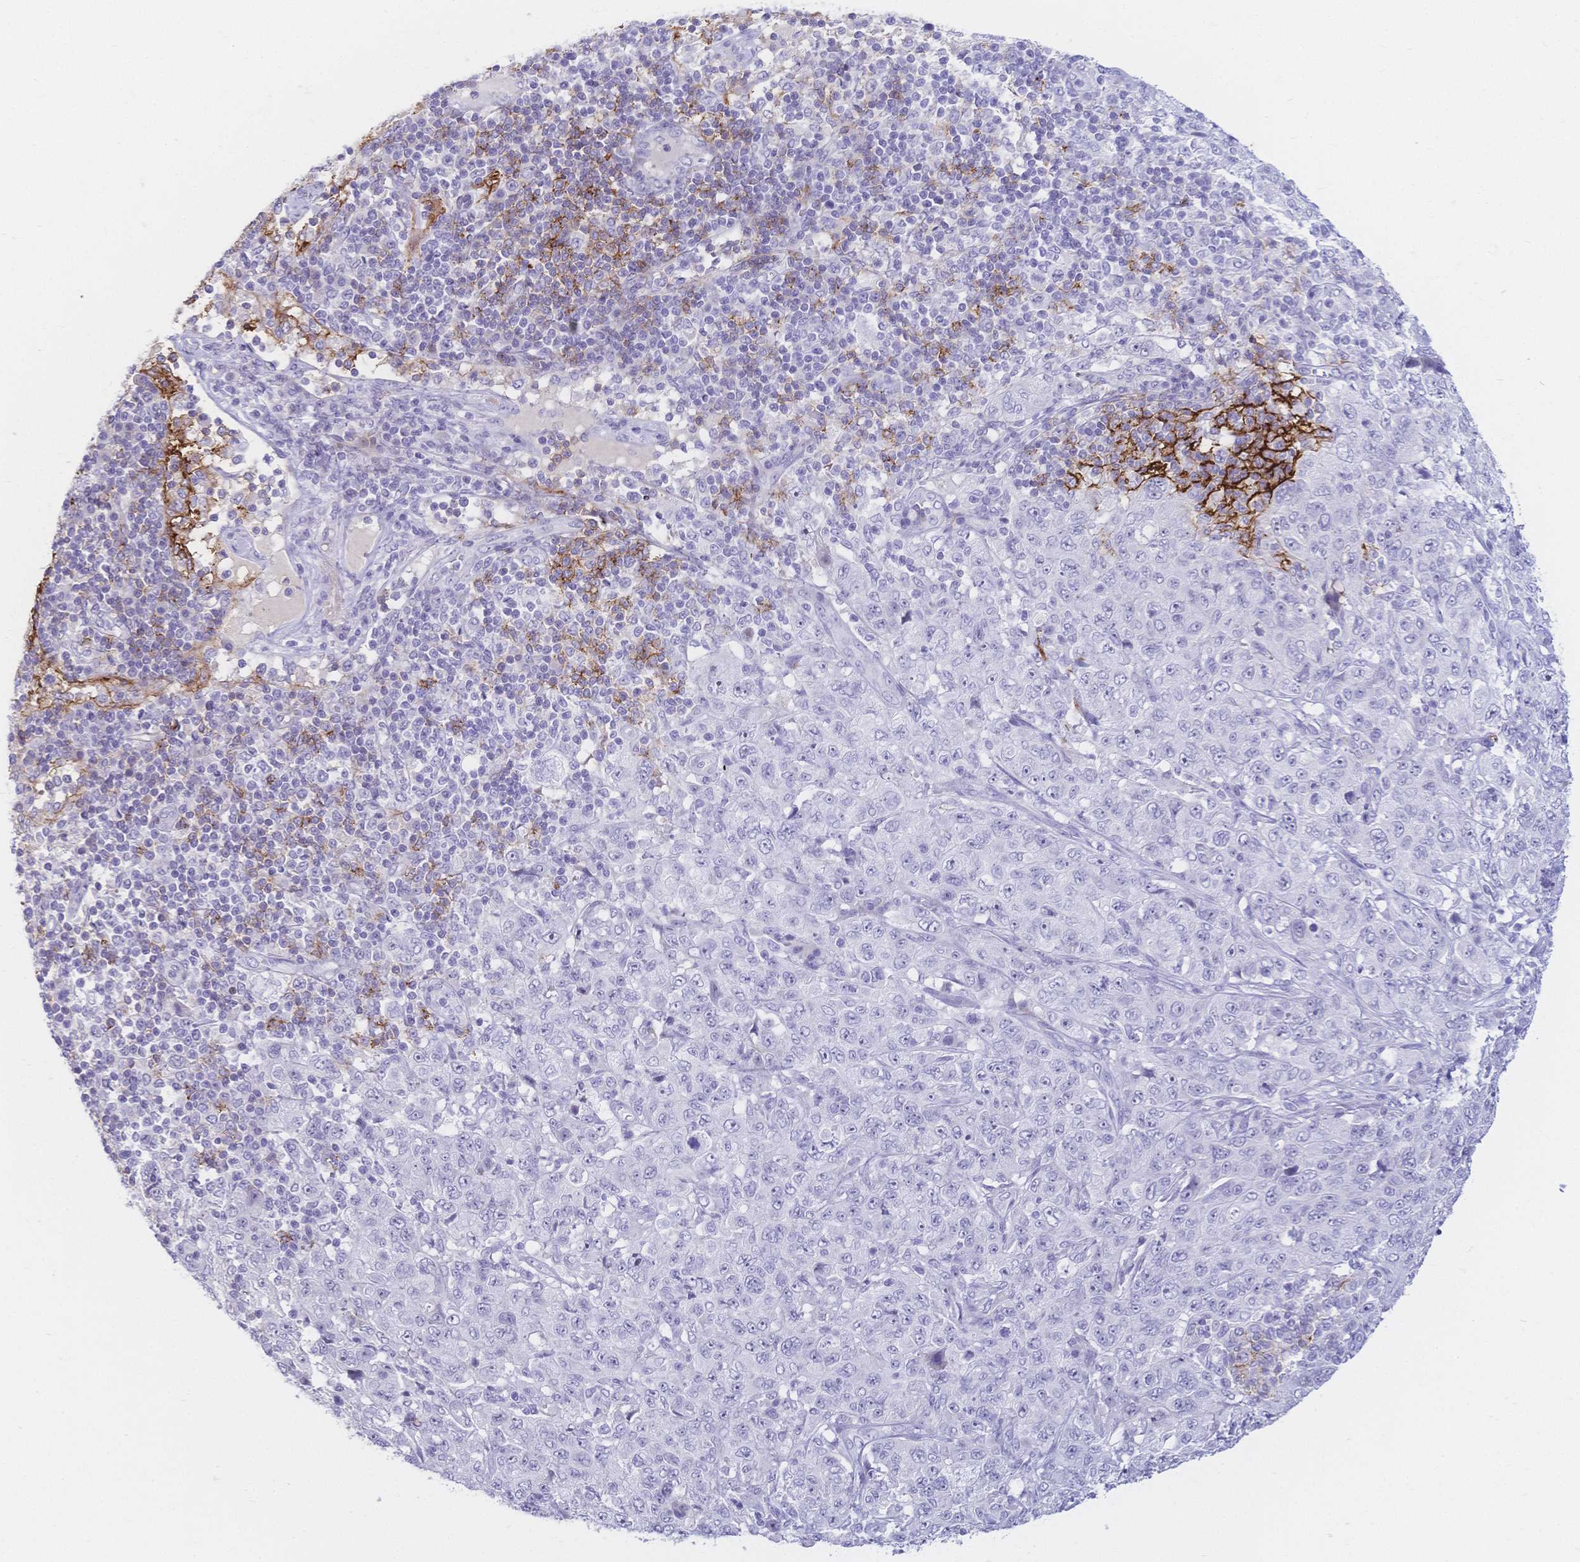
{"staining": {"intensity": "negative", "quantity": "none", "location": "none"}, "tissue": "pancreatic cancer", "cell_type": "Tumor cells", "image_type": "cancer", "snomed": [{"axis": "morphology", "description": "Adenocarcinoma, NOS"}, {"axis": "topography", "description": "Pancreas"}], "caption": "Tumor cells are negative for protein expression in human pancreatic adenocarcinoma.", "gene": "CR2", "patient": {"sex": "male", "age": 68}}